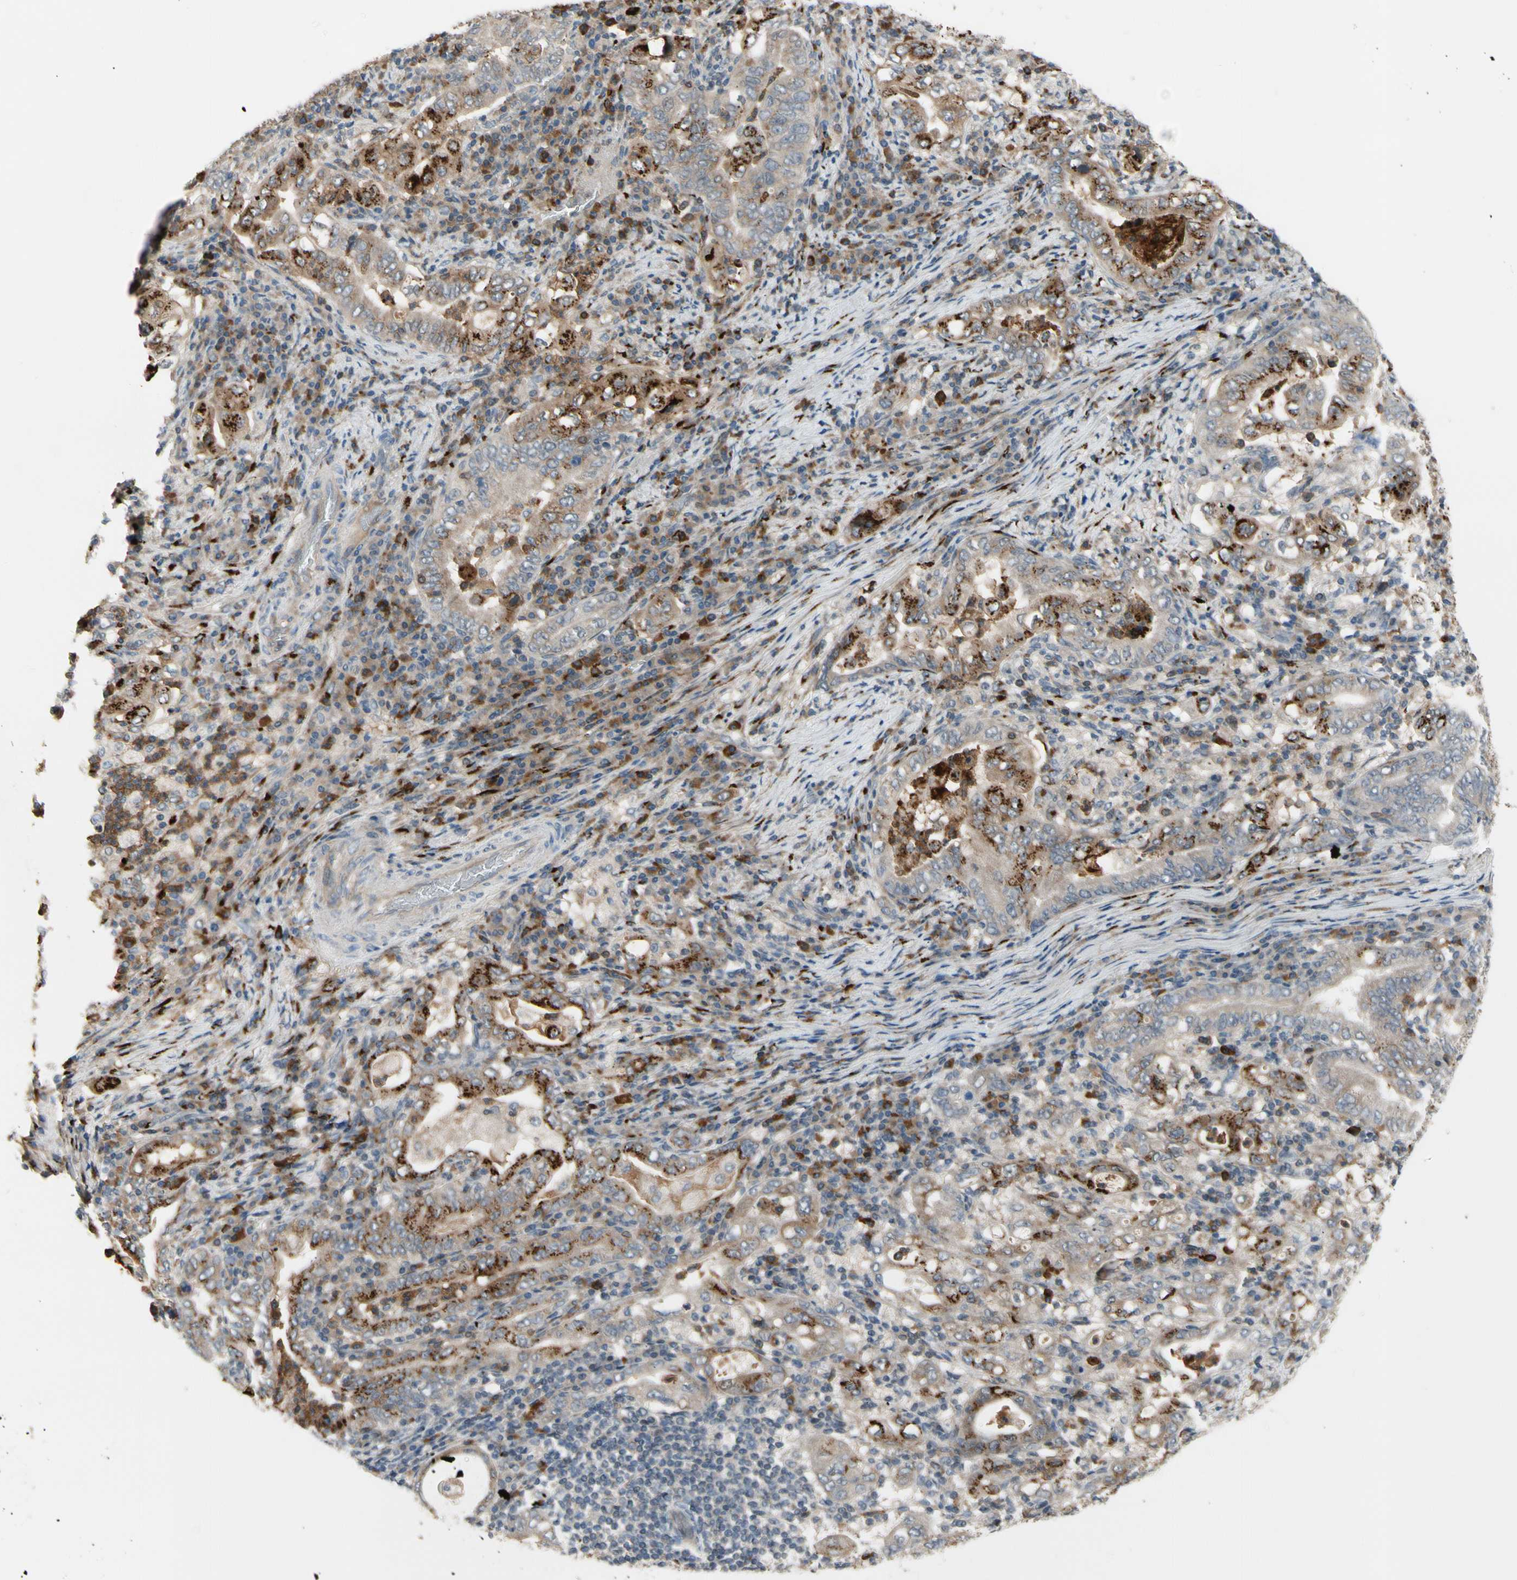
{"staining": {"intensity": "strong", "quantity": ">75%", "location": "cytoplasmic/membranous"}, "tissue": "stomach cancer", "cell_type": "Tumor cells", "image_type": "cancer", "snomed": [{"axis": "morphology", "description": "Normal tissue, NOS"}, {"axis": "morphology", "description": "Adenocarcinoma, NOS"}, {"axis": "topography", "description": "Esophagus"}, {"axis": "topography", "description": "Stomach, upper"}, {"axis": "topography", "description": "Peripheral nerve tissue"}], "caption": "A high amount of strong cytoplasmic/membranous positivity is identified in approximately >75% of tumor cells in stomach cancer (adenocarcinoma) tissue.", "gene": "GALNT5", "patient": {"sex": "male", "age": 62}}